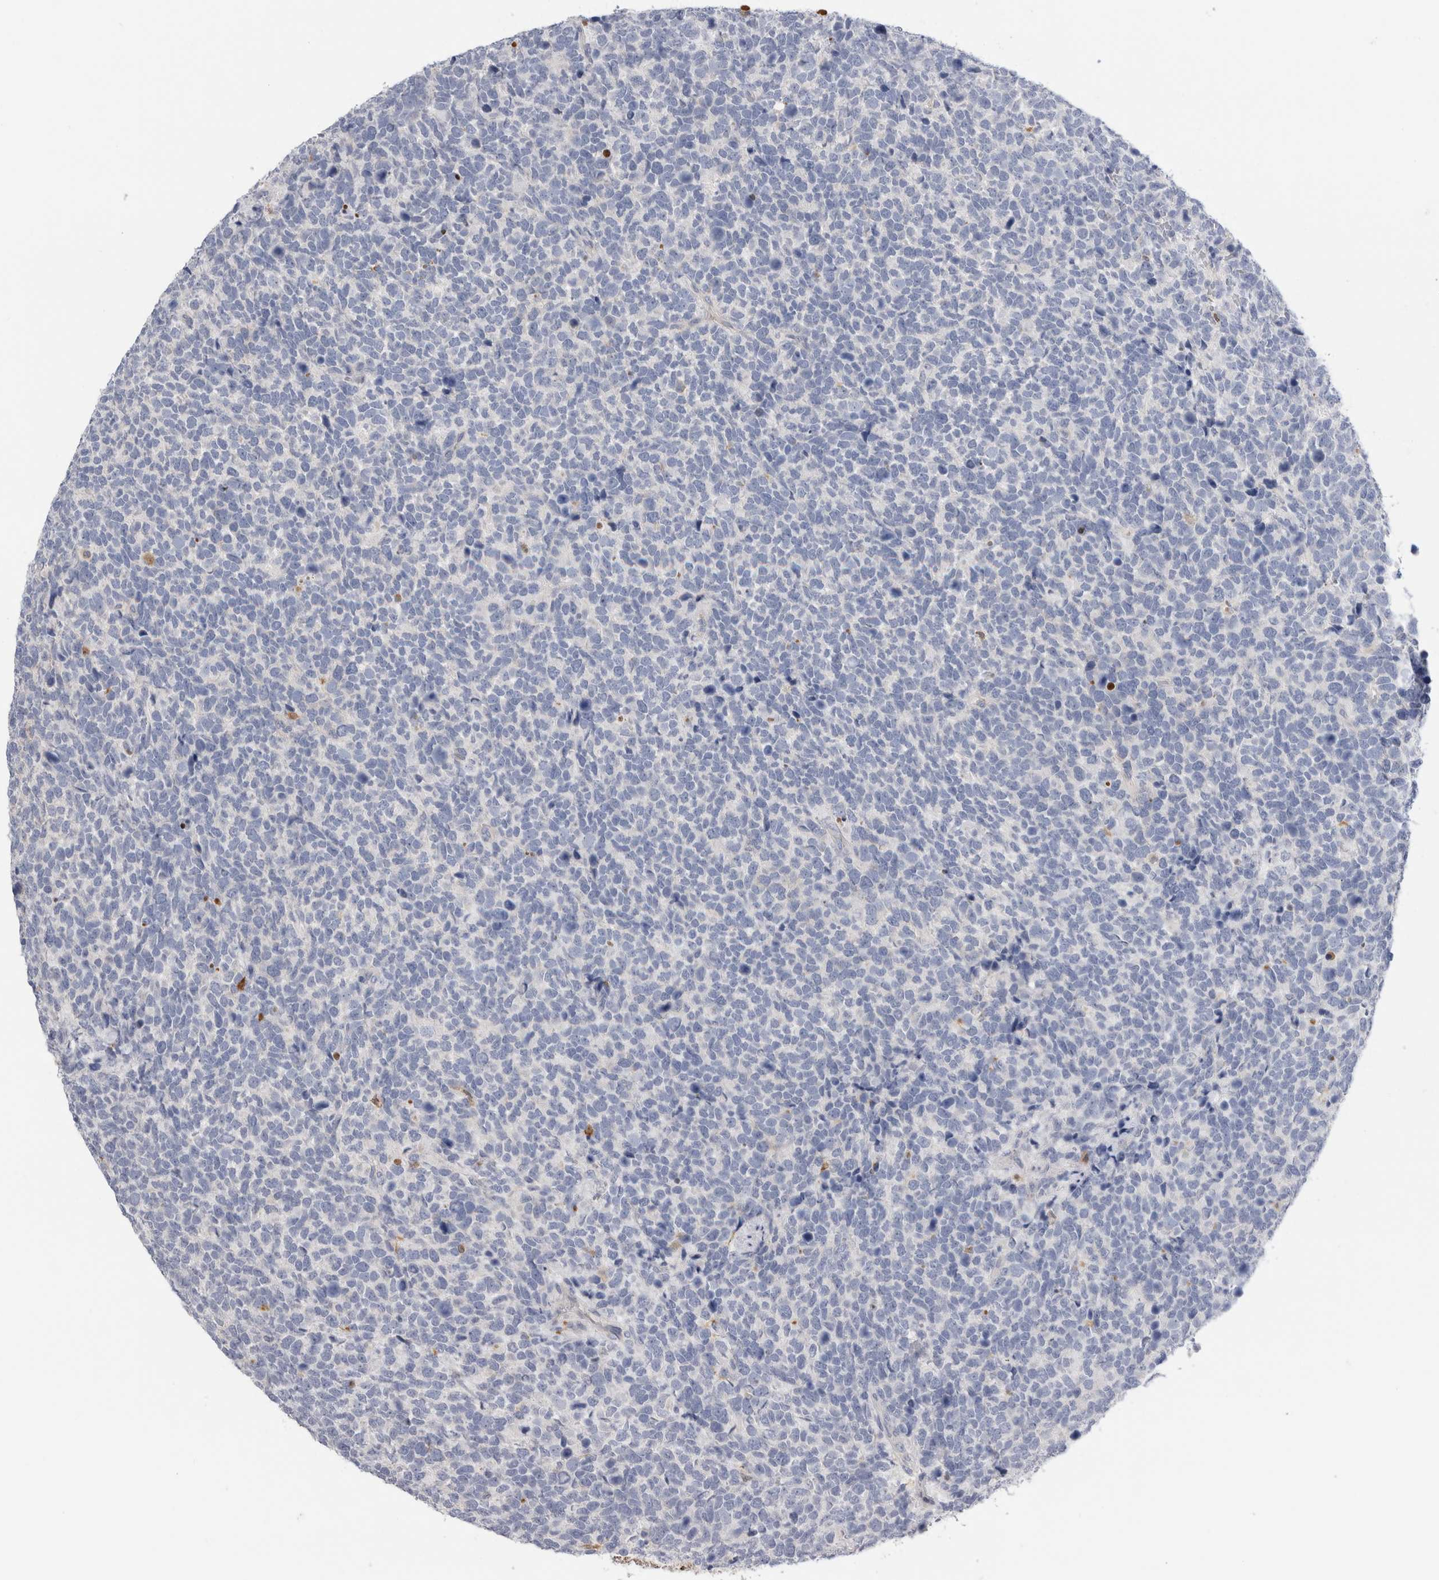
{"staining": {"intensity": "negative", "quantity": "none", "location": "none"}, "tissue": "urothelial cancer", "cell_type": "Tumor cells", "image_type": "cancer", "snomed": [{"axis": "morphology", "description": "Urothelial carcinoma, High grade"}, {"axis": "topography", "description": "Urinary bladder"}], "caption": "This is a photomicrograph of immunohistochemistry staining of urothelial carcinoma (high-grade), which shows no expression in tumor cells.", "gene": "SLC20A2", "patient": {"sex": "female", "age": 82}}